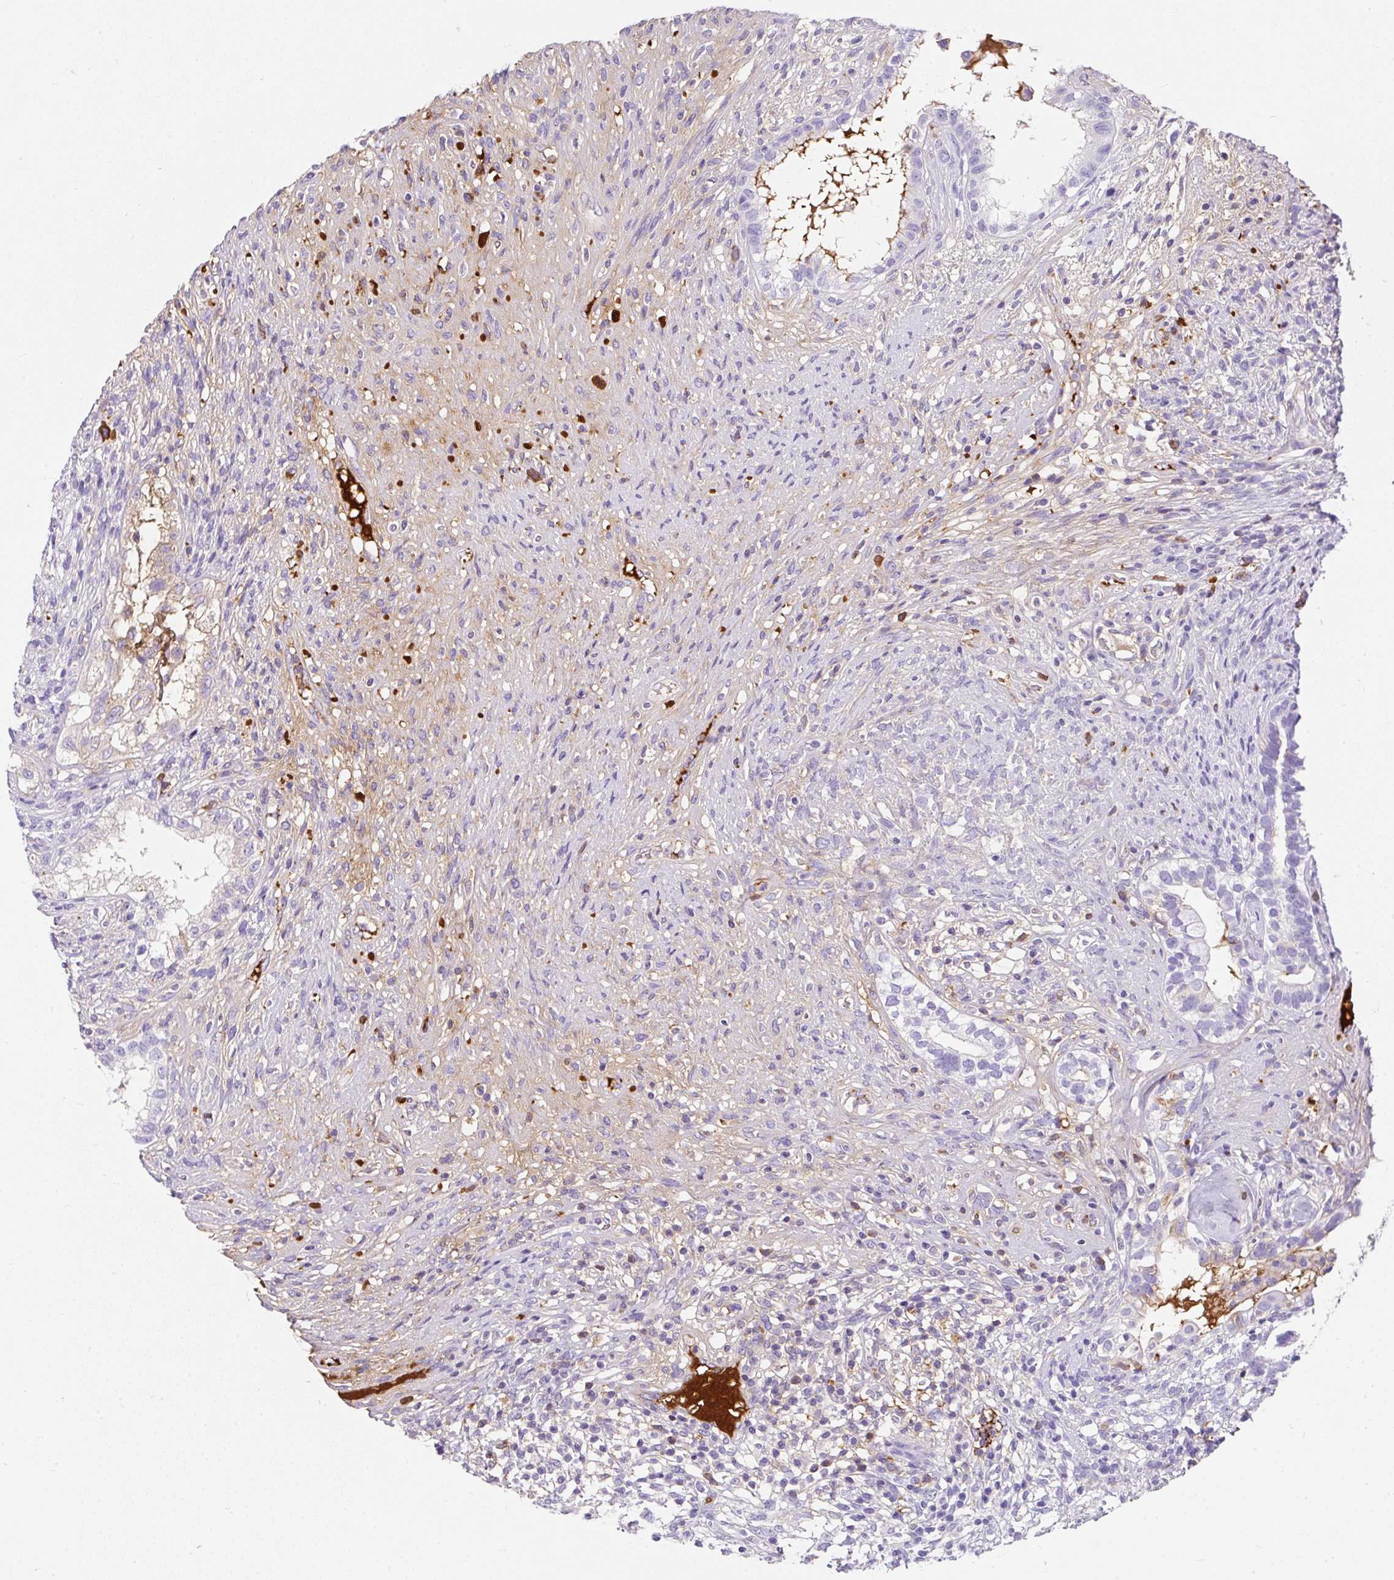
{"staining": {"intensity": "negative", "quantity": "none", "location": "none"}, "tissue": "testis cancer", "cell_type": "Tumor cells", "image_type": "cancer", "snomed": [{"axis": "morphology", "description": "Seminoma, NOS"}, {"axis": "morphology", "description": "Carcinoma, Embryonal, NOS"}, {"axis": "topography", "description": "Testis"}], "caption": "Tumor cells are negative for brown protein staining in testis cancer (seminoma). Brightfield microscopy of IHC stained with DAB (3,3'-diaminobenzidine) (brown) and hematoxylin (blue), captured at high magnification.", "gene": "APOC4-APOC2", "patient": {"sex": "male", "age": 41}}